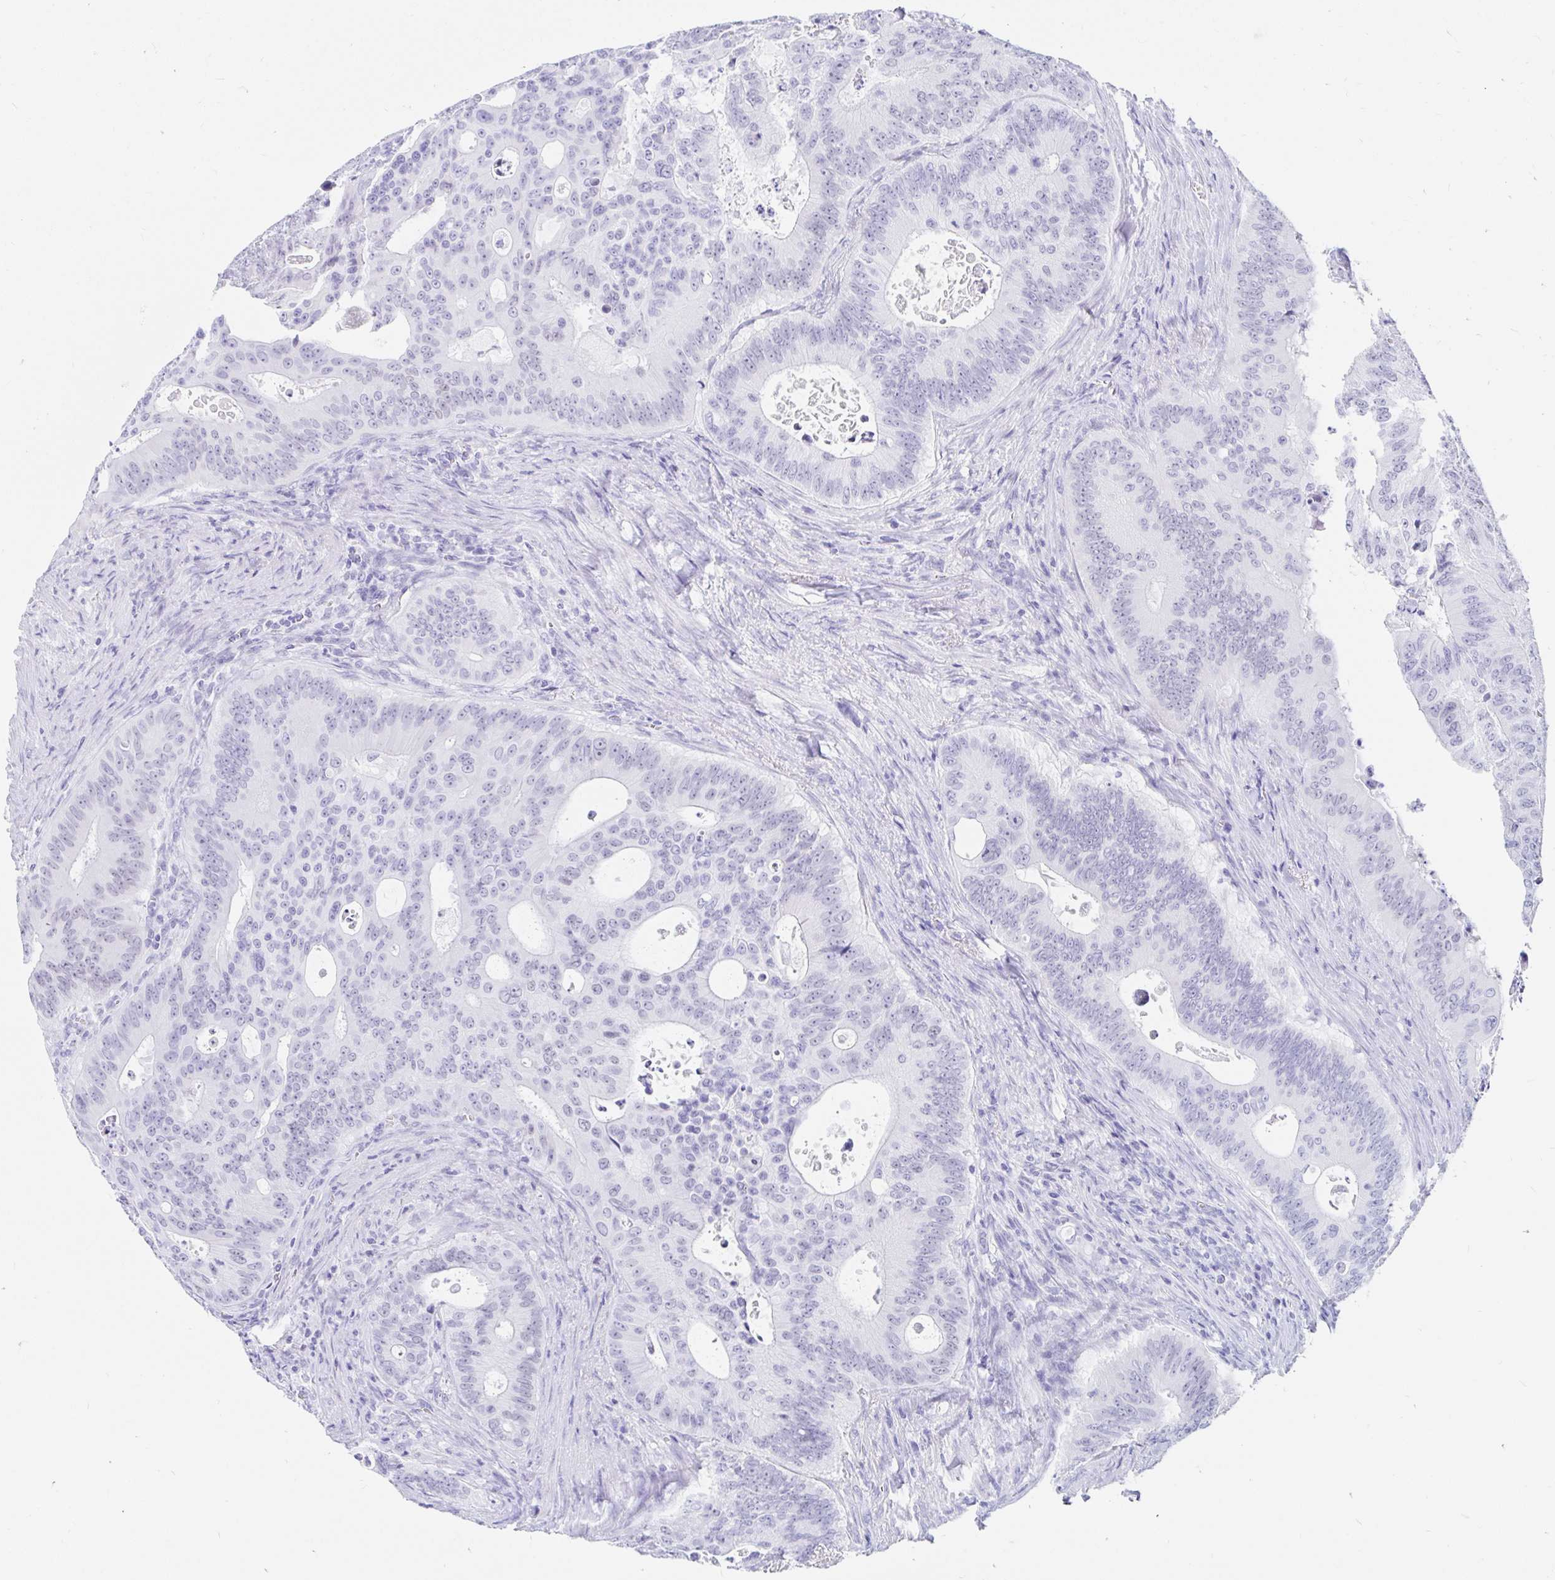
{"staining": {"intensity": "negative", "quantity": "none", "location": "none"}, "tissue": "colorectal cancer", "cell_type": "Tumor cells", "image_type": "cancer", "snomed": [{"axis": "morphology", "description": "Adenocarcinoma, NOS"}, {"axis": "topography", "description": "Colon"}], "caption": "Immunohistochemistry image of neoplastic tissue: colorectal cancer (adenocarcinoma) stained with DAB (3,3'-diaminobenzidine) exhibits no significant protein staining in tumor cells.", "gene": "OR6T1", "patient": {"sex": "male", "age": 62}}